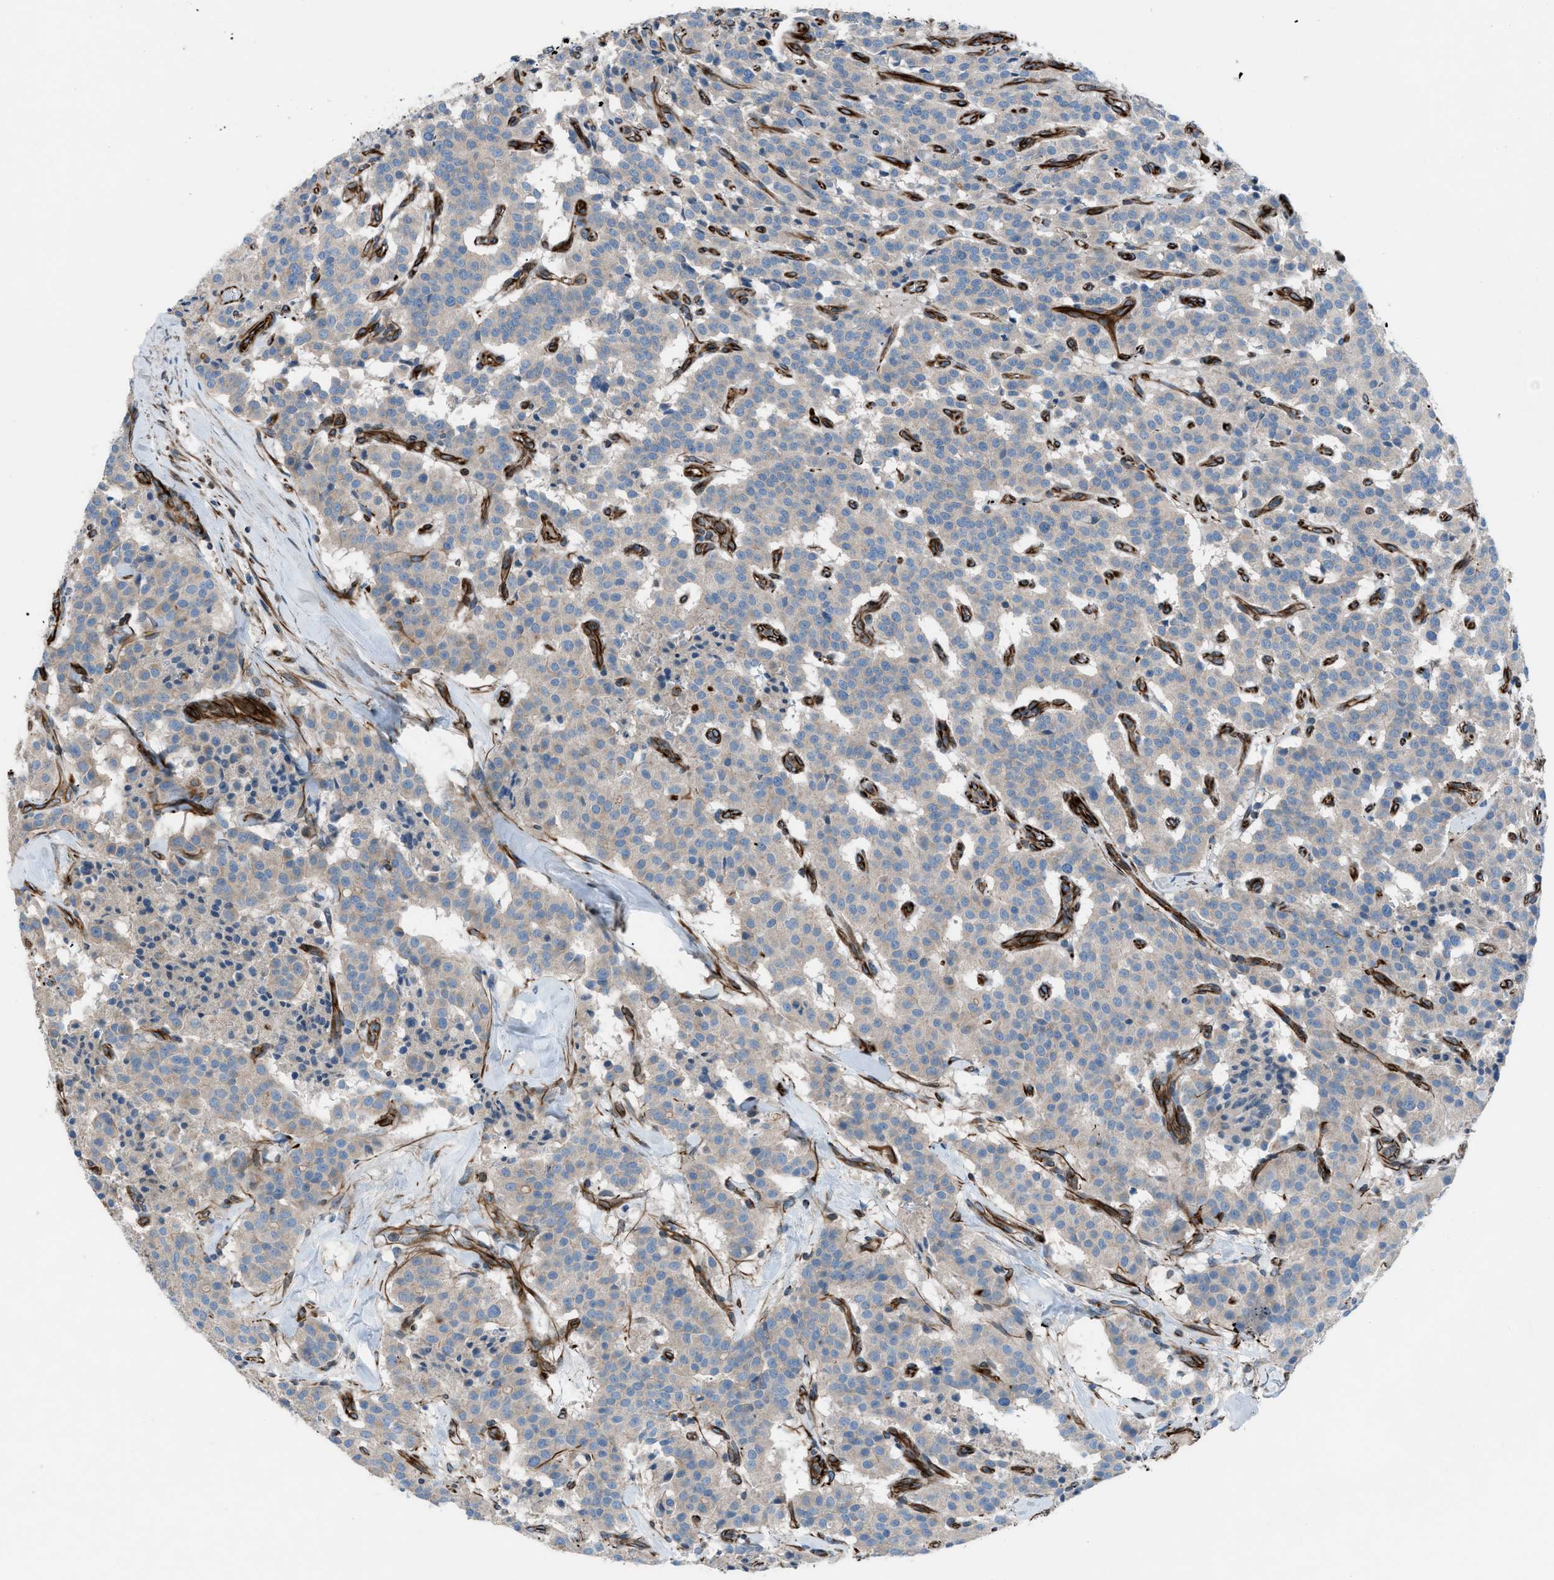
{"staining": {"intensity": "weak", "quantity": ">75%", "location": "cytoplasmic/membranous"}, "tissue": "carcinoid", "cell_type": "Tumor cells", "image_type": "cancer", "snomed": [{"axis": "morphology", "description": "Carcinoid, malignant, NOS"}, {"axis": "topography", "description": "Lung"}], "caption": "Protein staining of carcinoid tissue displays weak cytoplasmic/membranous staining in about >75% of tumor cells.", "gene": "CABP7", "patient": {"sex": "male", "age": 30}}